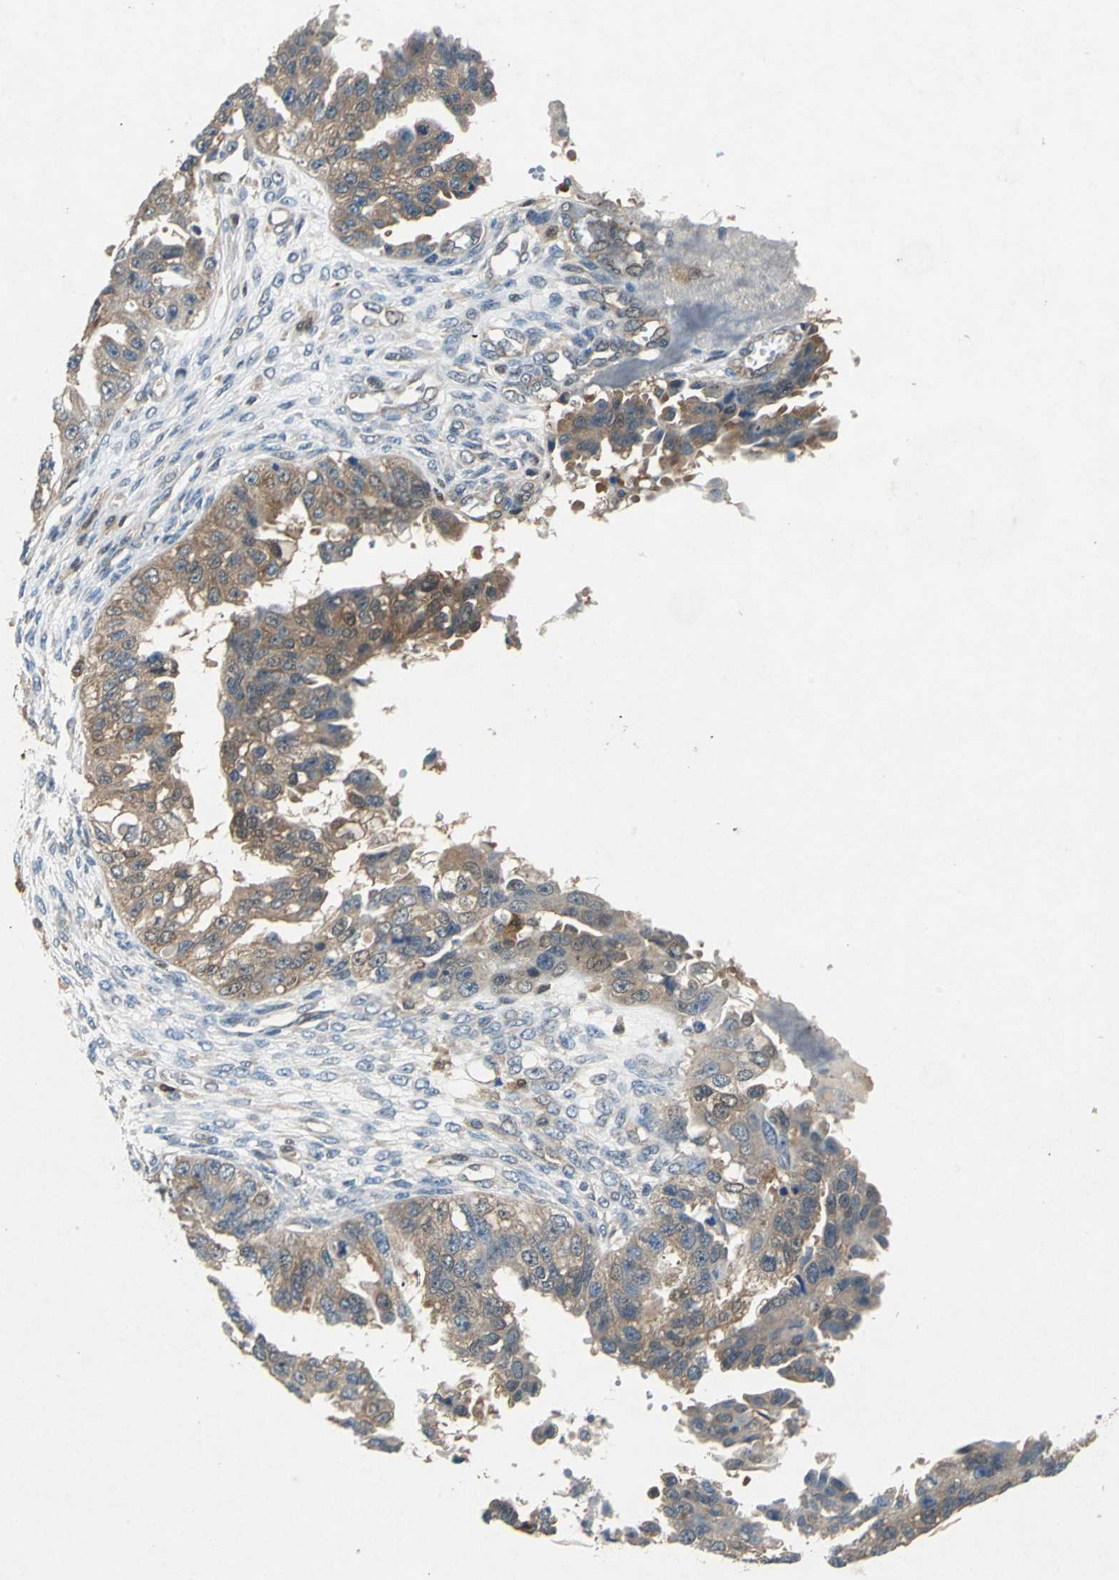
{"staining": {"intensity": "moderate", "quantity": ">75%", "location": "cytoplasmic/membranous"}, "tissue": "ovarian cancer", "cell_type": "Tumor cells", "image_type": "cancer", "snomed": [{"axis": "morphology", "description": "Cystadenocarcinoma, serous, NOS"}, {"axis": "topography", "description": "Ovary"}], "caption": "Ovarian cancer (serous cystadenocarcinoma) stained with a protein marker exhibits moderate staining in tumor cells.", "gene": "RRM2B", "patient": {"sex": "female", "age": 58}}